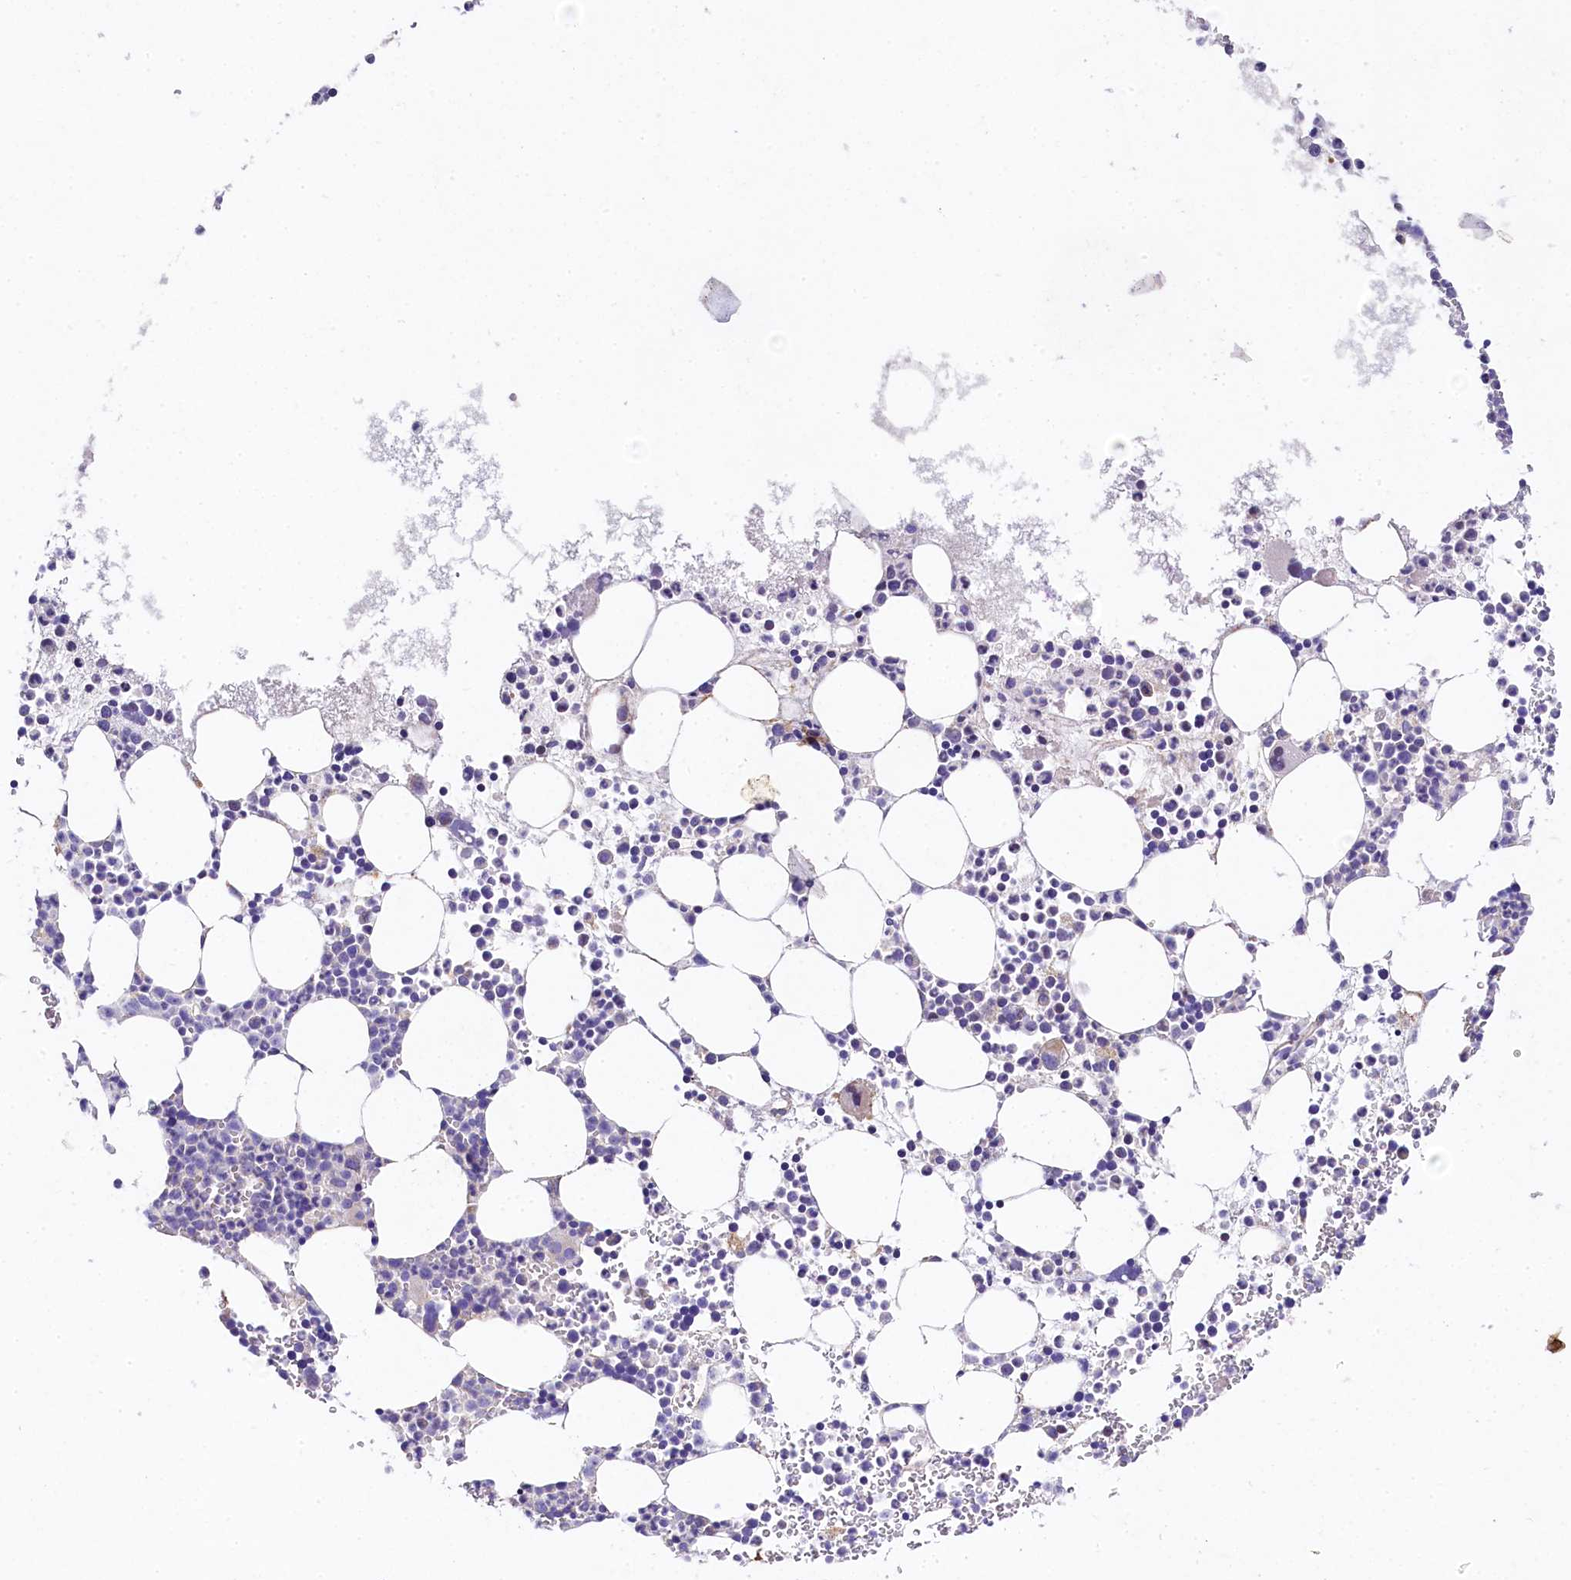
{"staining": {"intensity": "negative", "quantity": "none", "location": "none"}, "tissue": "bone marrow", "cell_type": "Hematopoietic cells", "image_type": "normal", "snomed": [{"axis": "morphology", "description": "Normal tissue, NOS"}, {"axis": "topography", "description": "Bone marrow"}], "caption": "An image of bone marrow stained for a protein displays no brown staining in hematopoietic cells.", "gene": "FXYD6", "patient": {"sex": "female", "age": 78}}